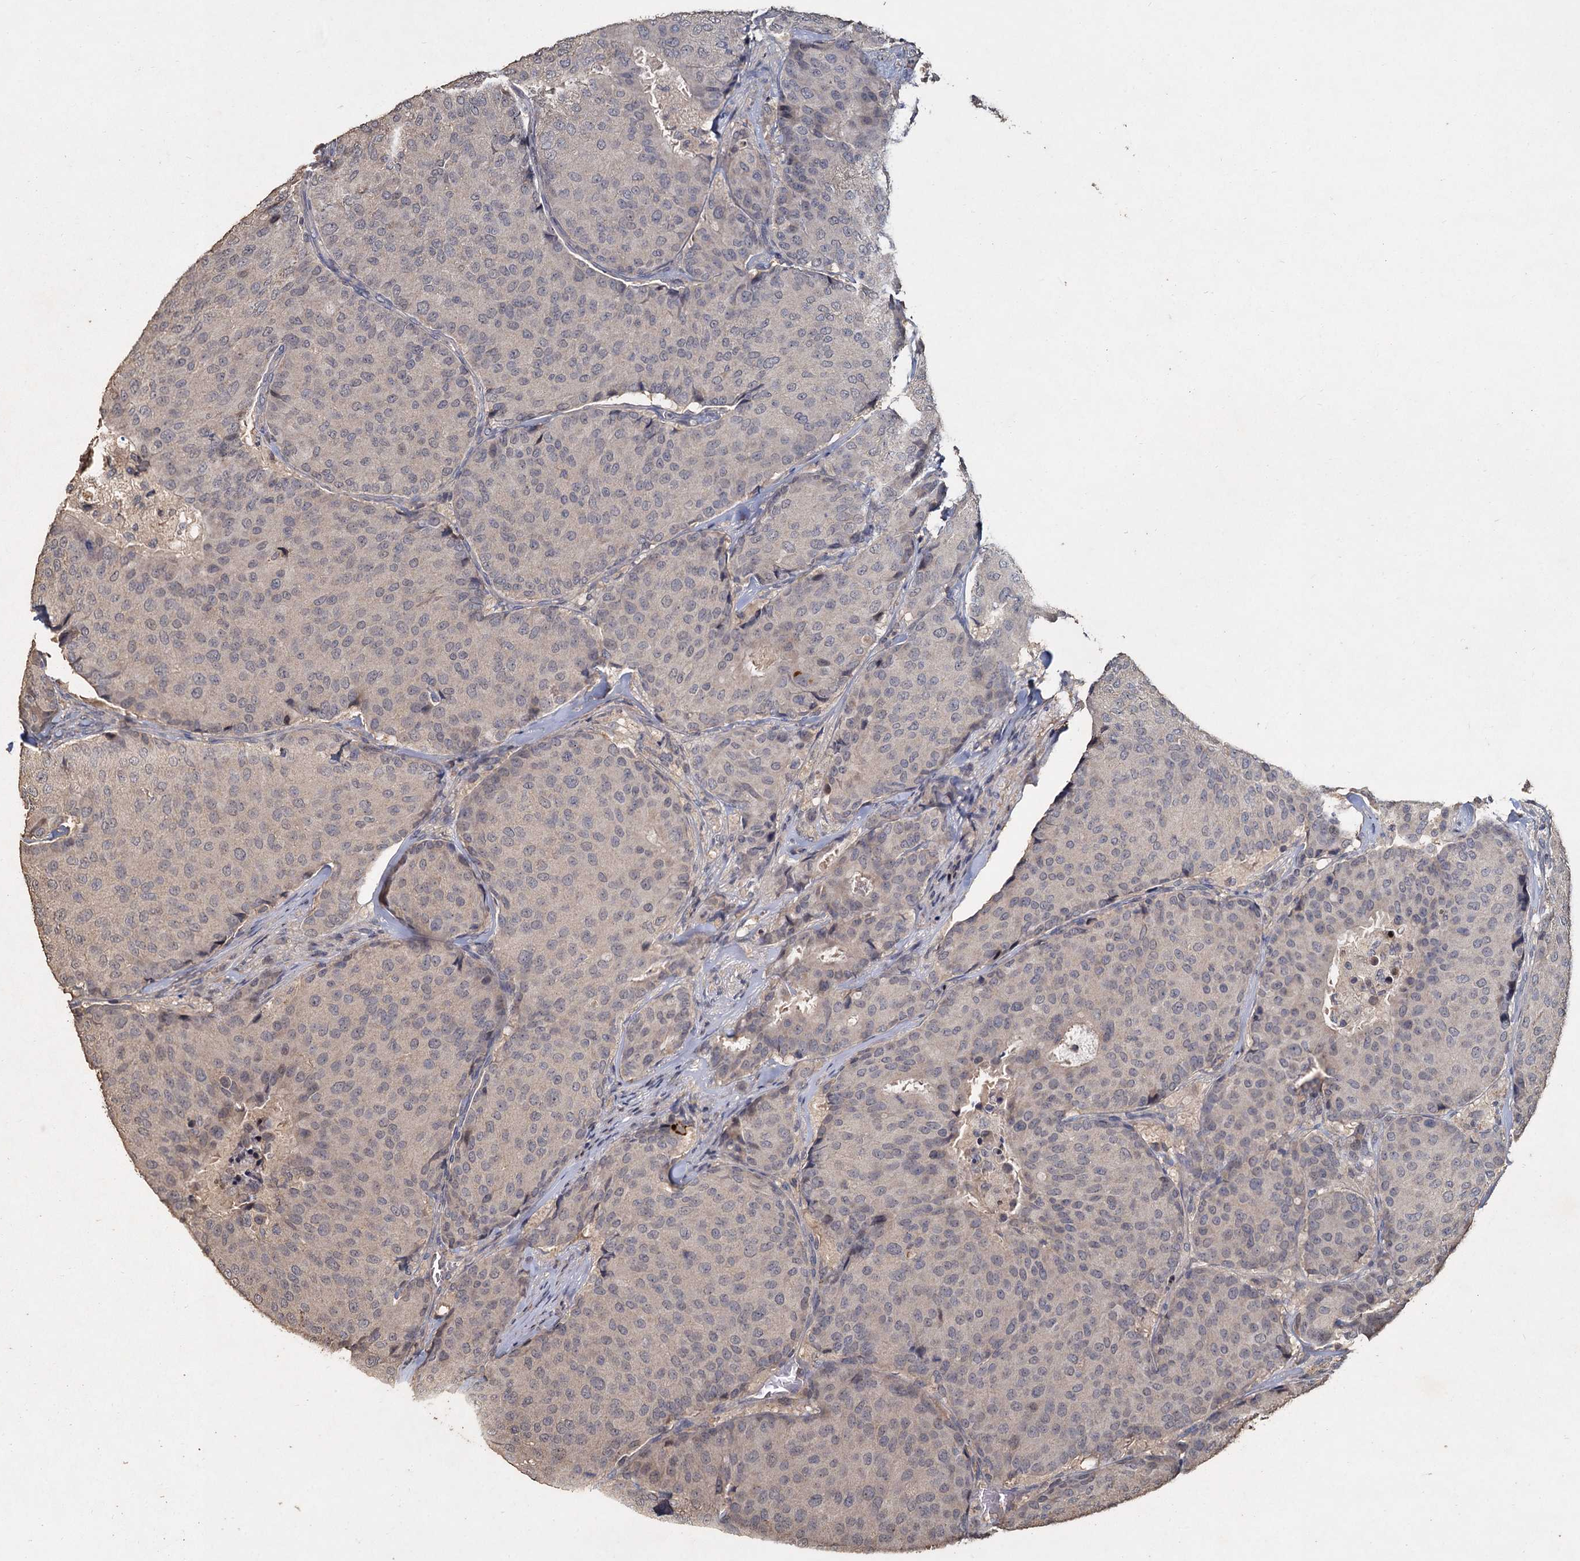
{"staining": {"intensity": "negative", "quantity": "none", "location": "none"}, "tissue": "breast cancer", "cell_type": "Tumor cells", "image_type": "cancer", "snomed": [{"axis": "morphology", "description": "Duct carcinoma"}, {"axis": "topography", "description": "Breast"}], "caption": "This micrograph is of breast intraductal carcinoma stained with immunohistochemistry to label a protein in brown with the nuclei are counter-stained blue. There is no staining in tumor cells.", "gene": "CCDC61", "patient": {"sex": "female", "age": 75}}